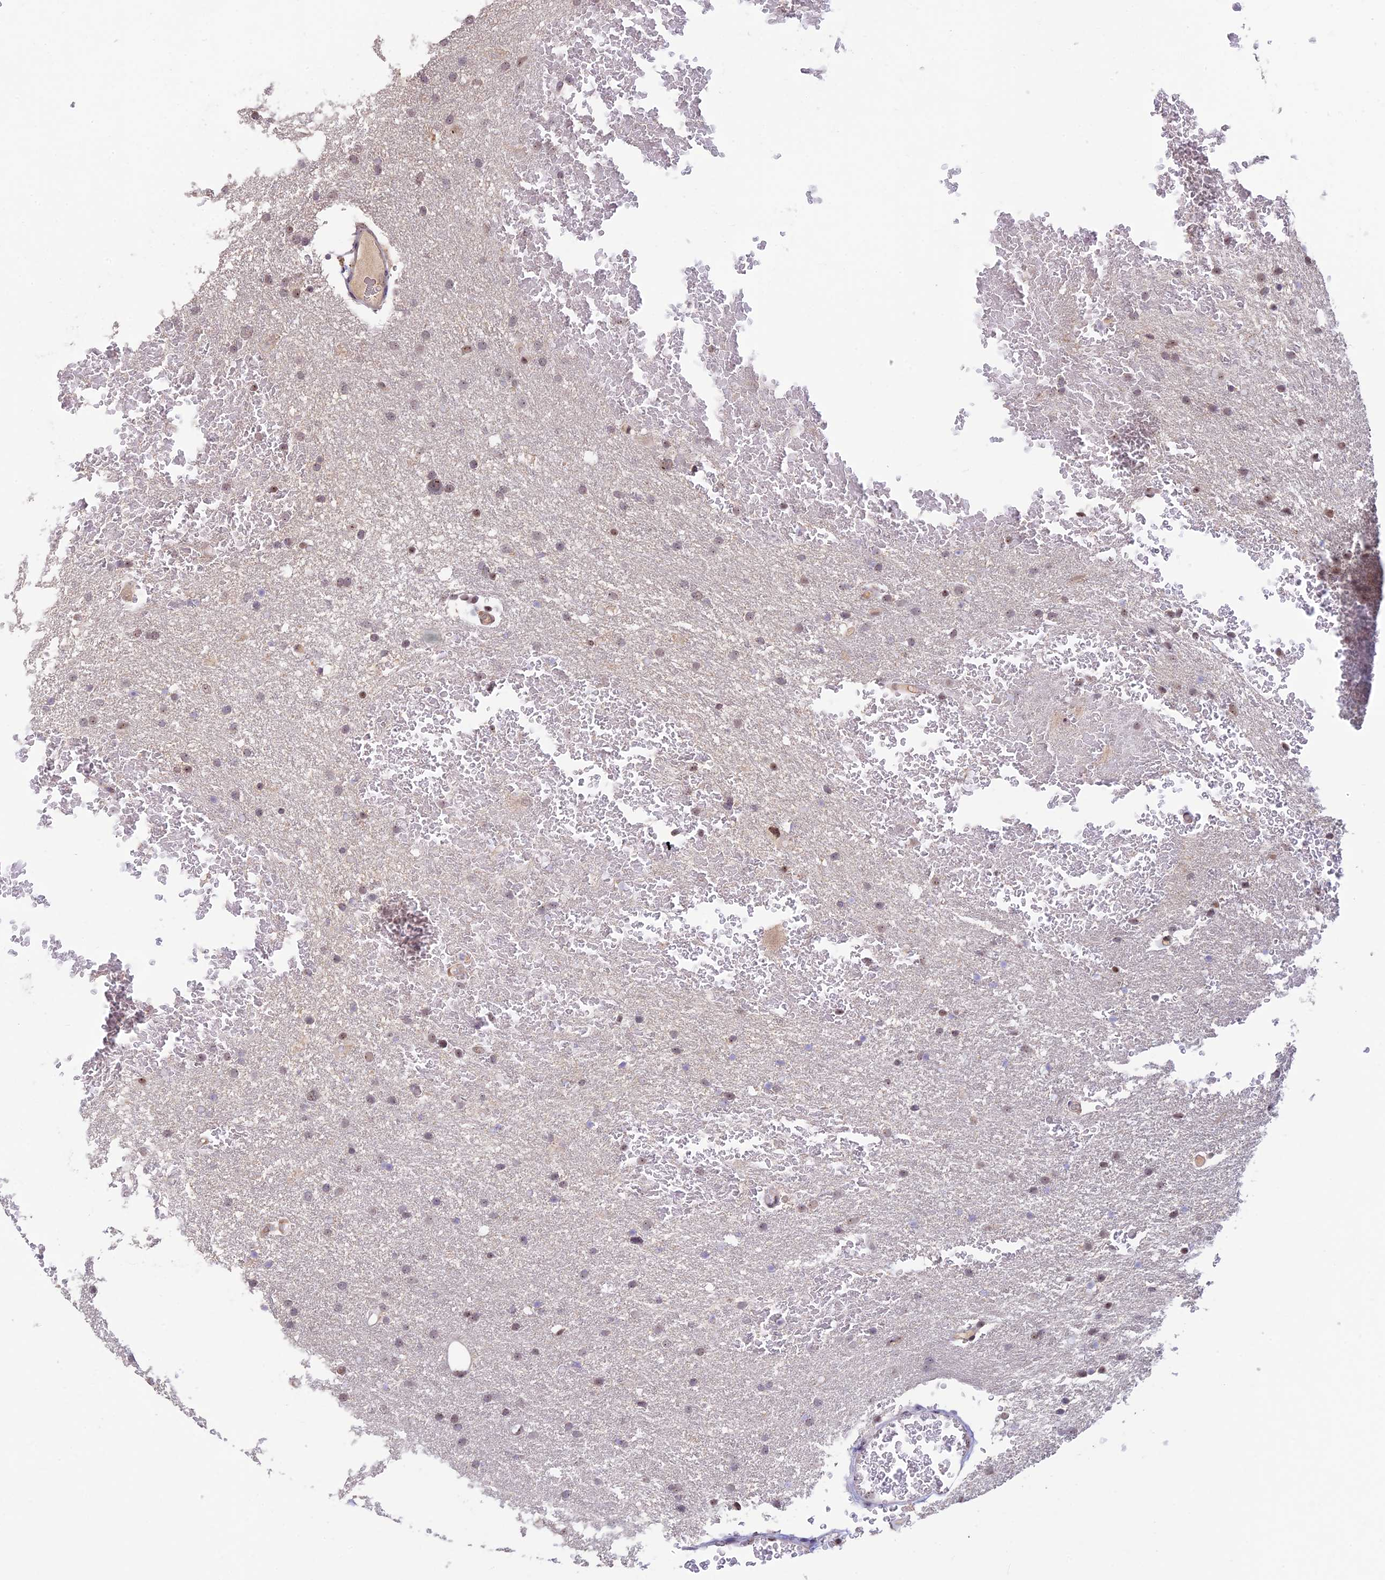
{"staining": {"intensity": "weak", "quantity": "<25%", "location": "nuclear"}, "tissue": "glioma", "cell_type": "Tumor cells", "image_type": "cancer", "snomed": [{"axis": "morphology", "description": "Glioma, malignant, High grade"}, {"axis": "topography", "description": "Cerebral cortex"}], "caption": "Immunohistochemistry (IHC) of malignant high-grade glioma displays no staining in tumor cells.", "gene": "POLR1G", "patient": {"sex": "female", "age": 36}}